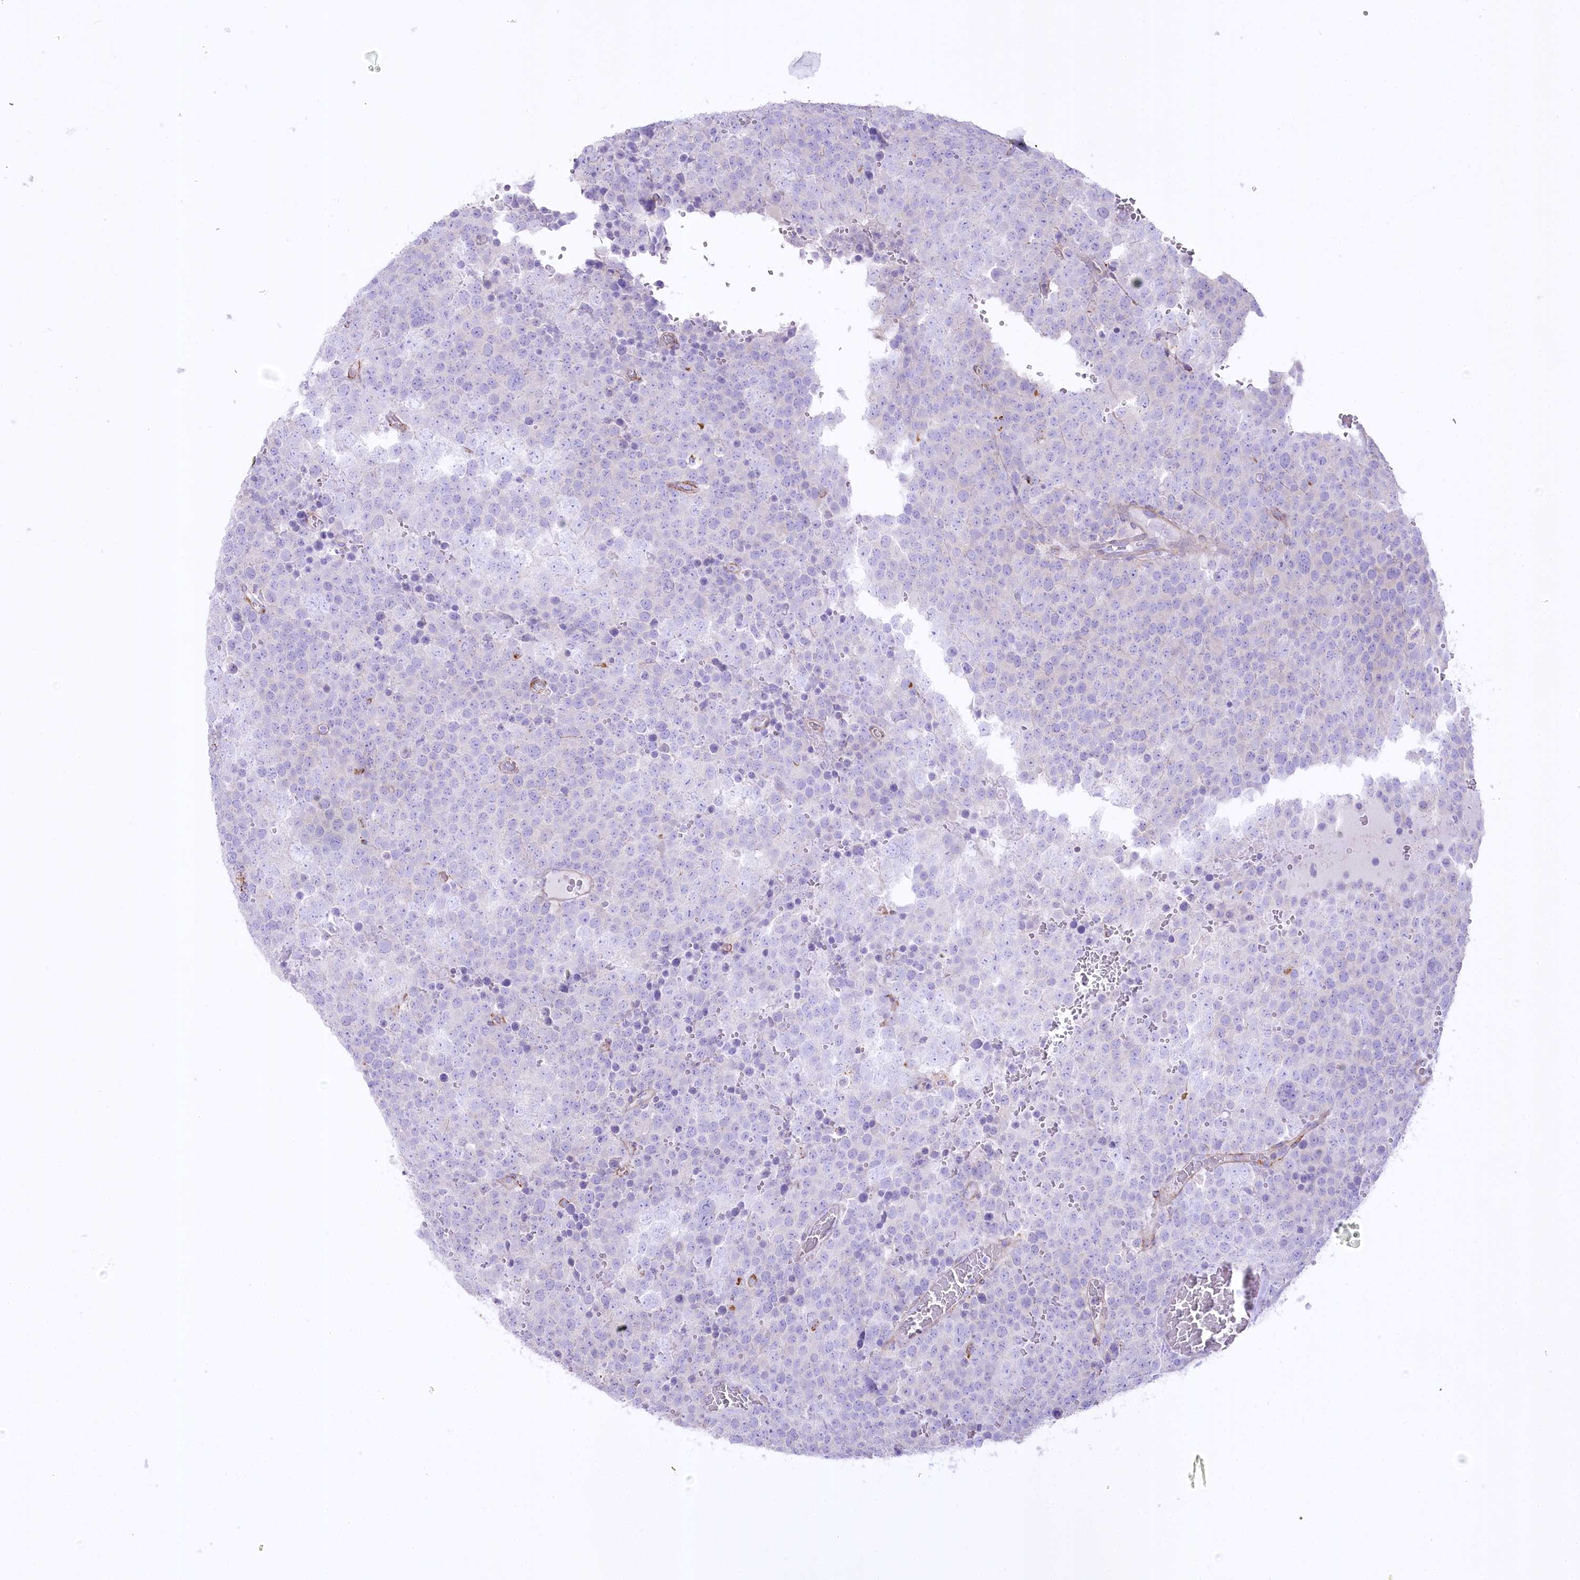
{"staining": {"intensity": "negative", "quantity": "none", "location": "none"}, "tissue": "testis cancer", "cell_type": "Tumor cells", "image_type": "cancer", "snomed": [{"axis": "morphology", "description": "Seminoma, NOS"}, {"axis": "topography", "description": "Testis"}], "caption": "This is an immunohistochemistry photomicrograph of seminoma (testis). There is no positivity in tumor cells.", "gene": "FAM216A", "patient": {"sex": "male", "age": 71}}